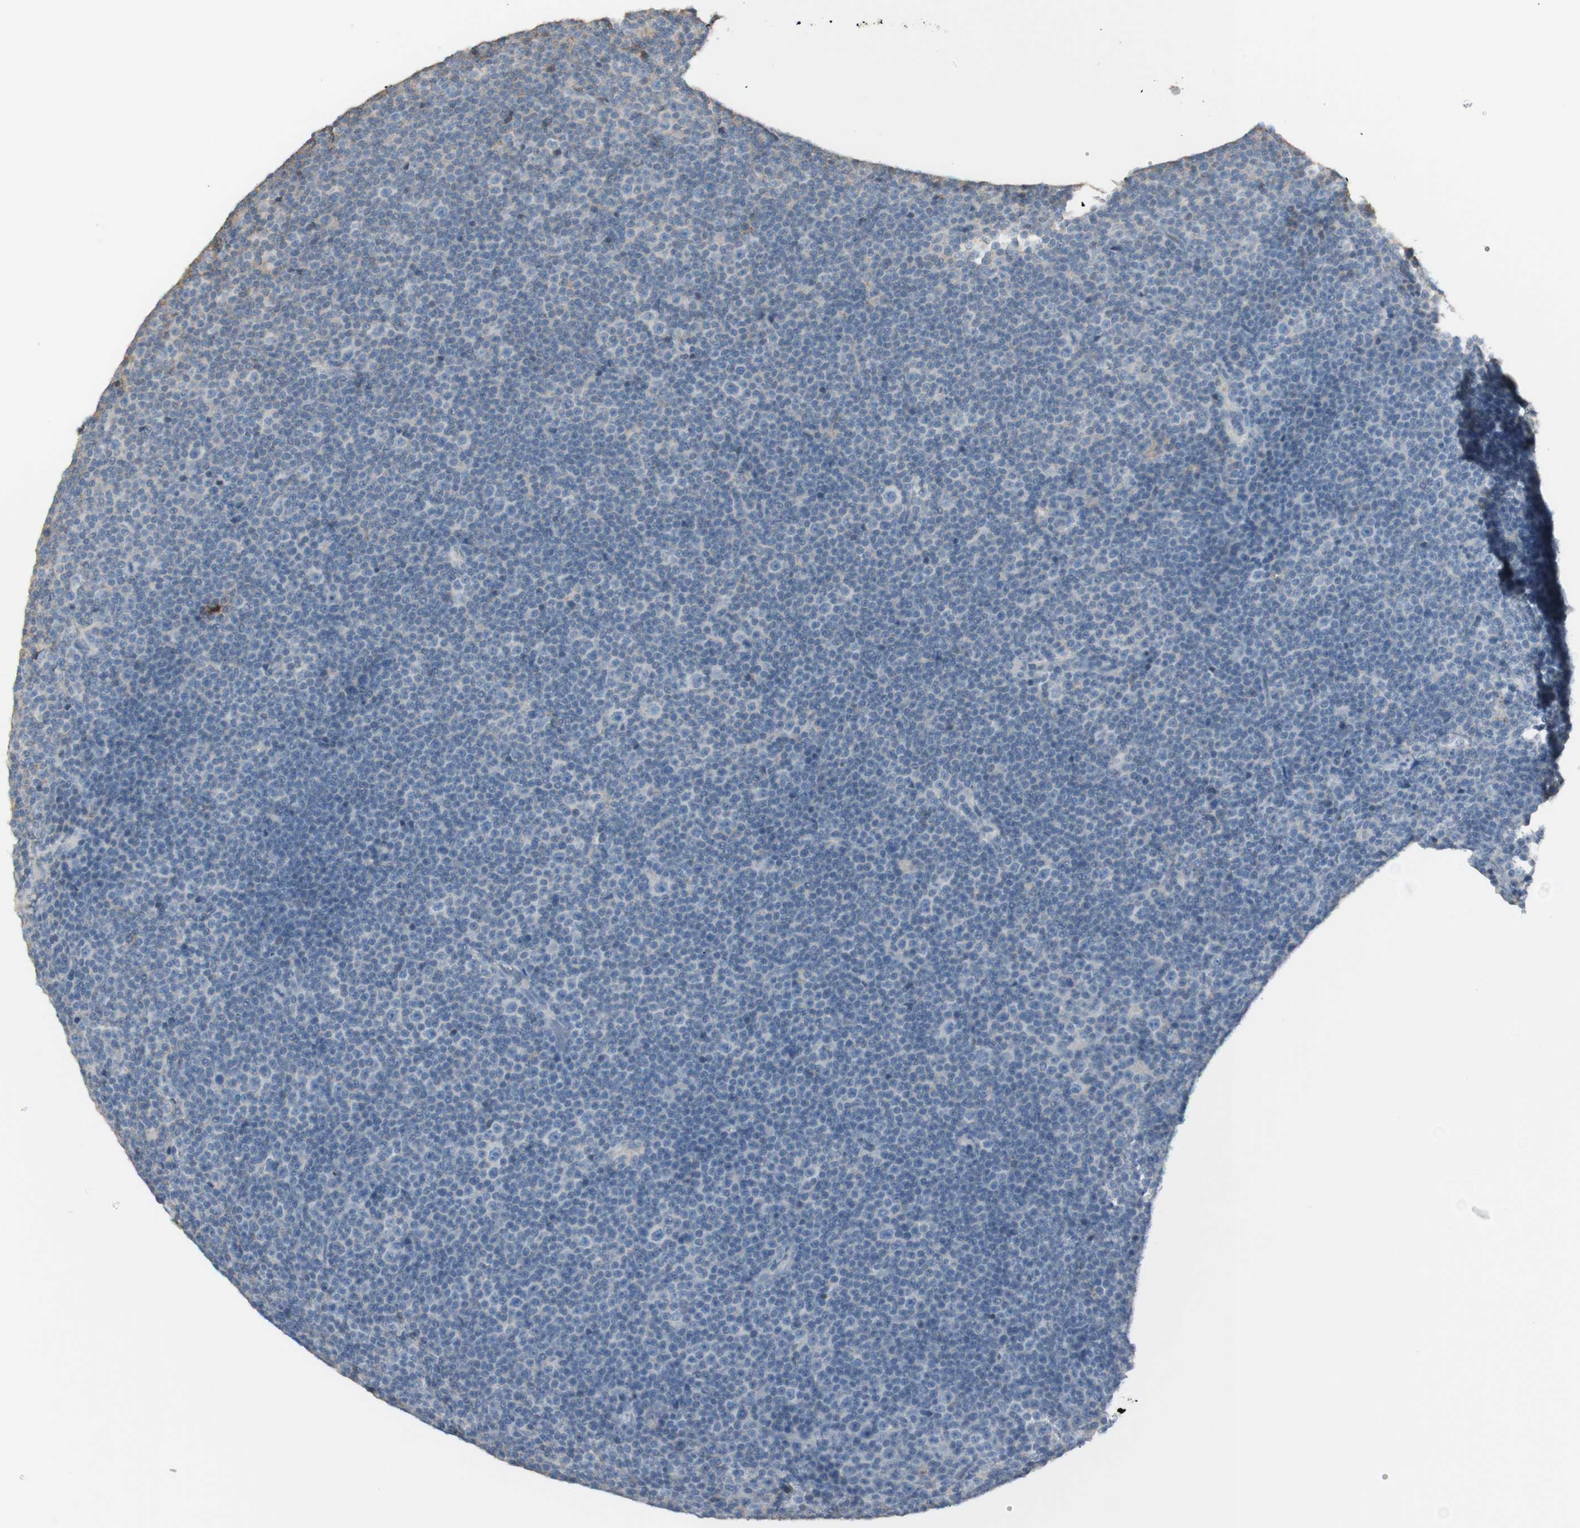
{"staining": {"intensity": "negative", "quantity": "none", "location": "none"}, "tissue": "lymphoma", "cell_type": "Tumor cells", "image_type": "cancer", "snomed": [{"axis": "morphology", "description": "Malignant lymphoma, non-Hodgkin's type, Low grade"}, {"axis": "topography", "description": "Lymph node"}], "caption": "Low-grade malignant lymphoma, non-Hodgkin's type was stained to show a protein in brown. There is no significant positivity in tumor cells.", "gene": "IFNG", "patient": {"sex": "female", "age": 67}}